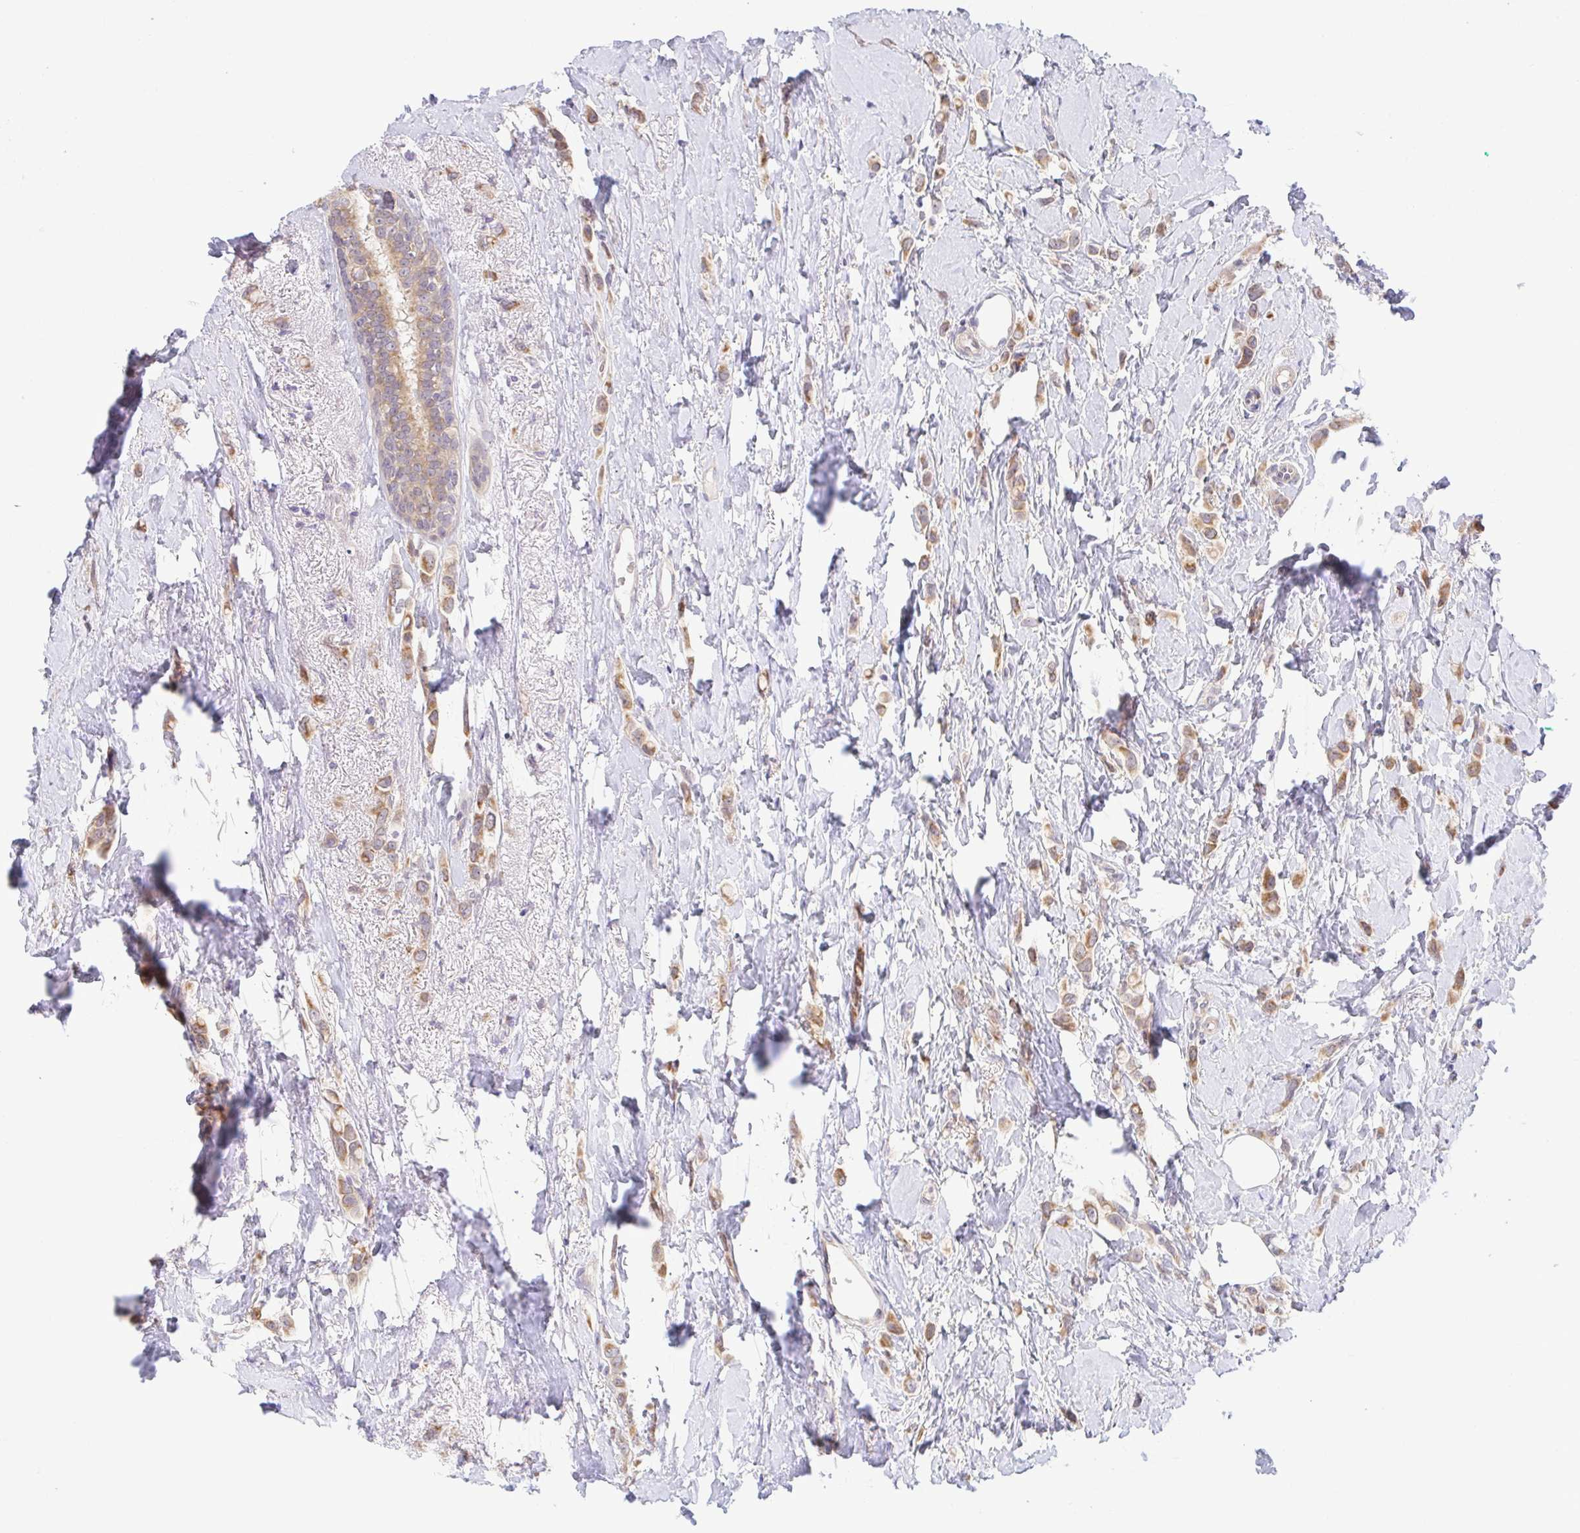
{"staining": {"intensity": "moderate", "quantity": ">75%", "location": "cytoplasmic/membranous"}, "tissue": "breast cancer", "cell_type": "Tumor cells", "image_type": "cancer", "snomed": [{"axis": "morphology", "description": "Lobular carcinoma"}, {"axis": "topography", "description": "Breast"}], "caption": "An IHC photomicrograph of neoplastic tissue is shown. Protein staining in brown highlights moderate cytoplasmic/membranous positivity in breast cancer (lobular carcinoma) within tumor cells.", "gene": "BCL2L1", "patient": {"sex": "female", "age": 66}}